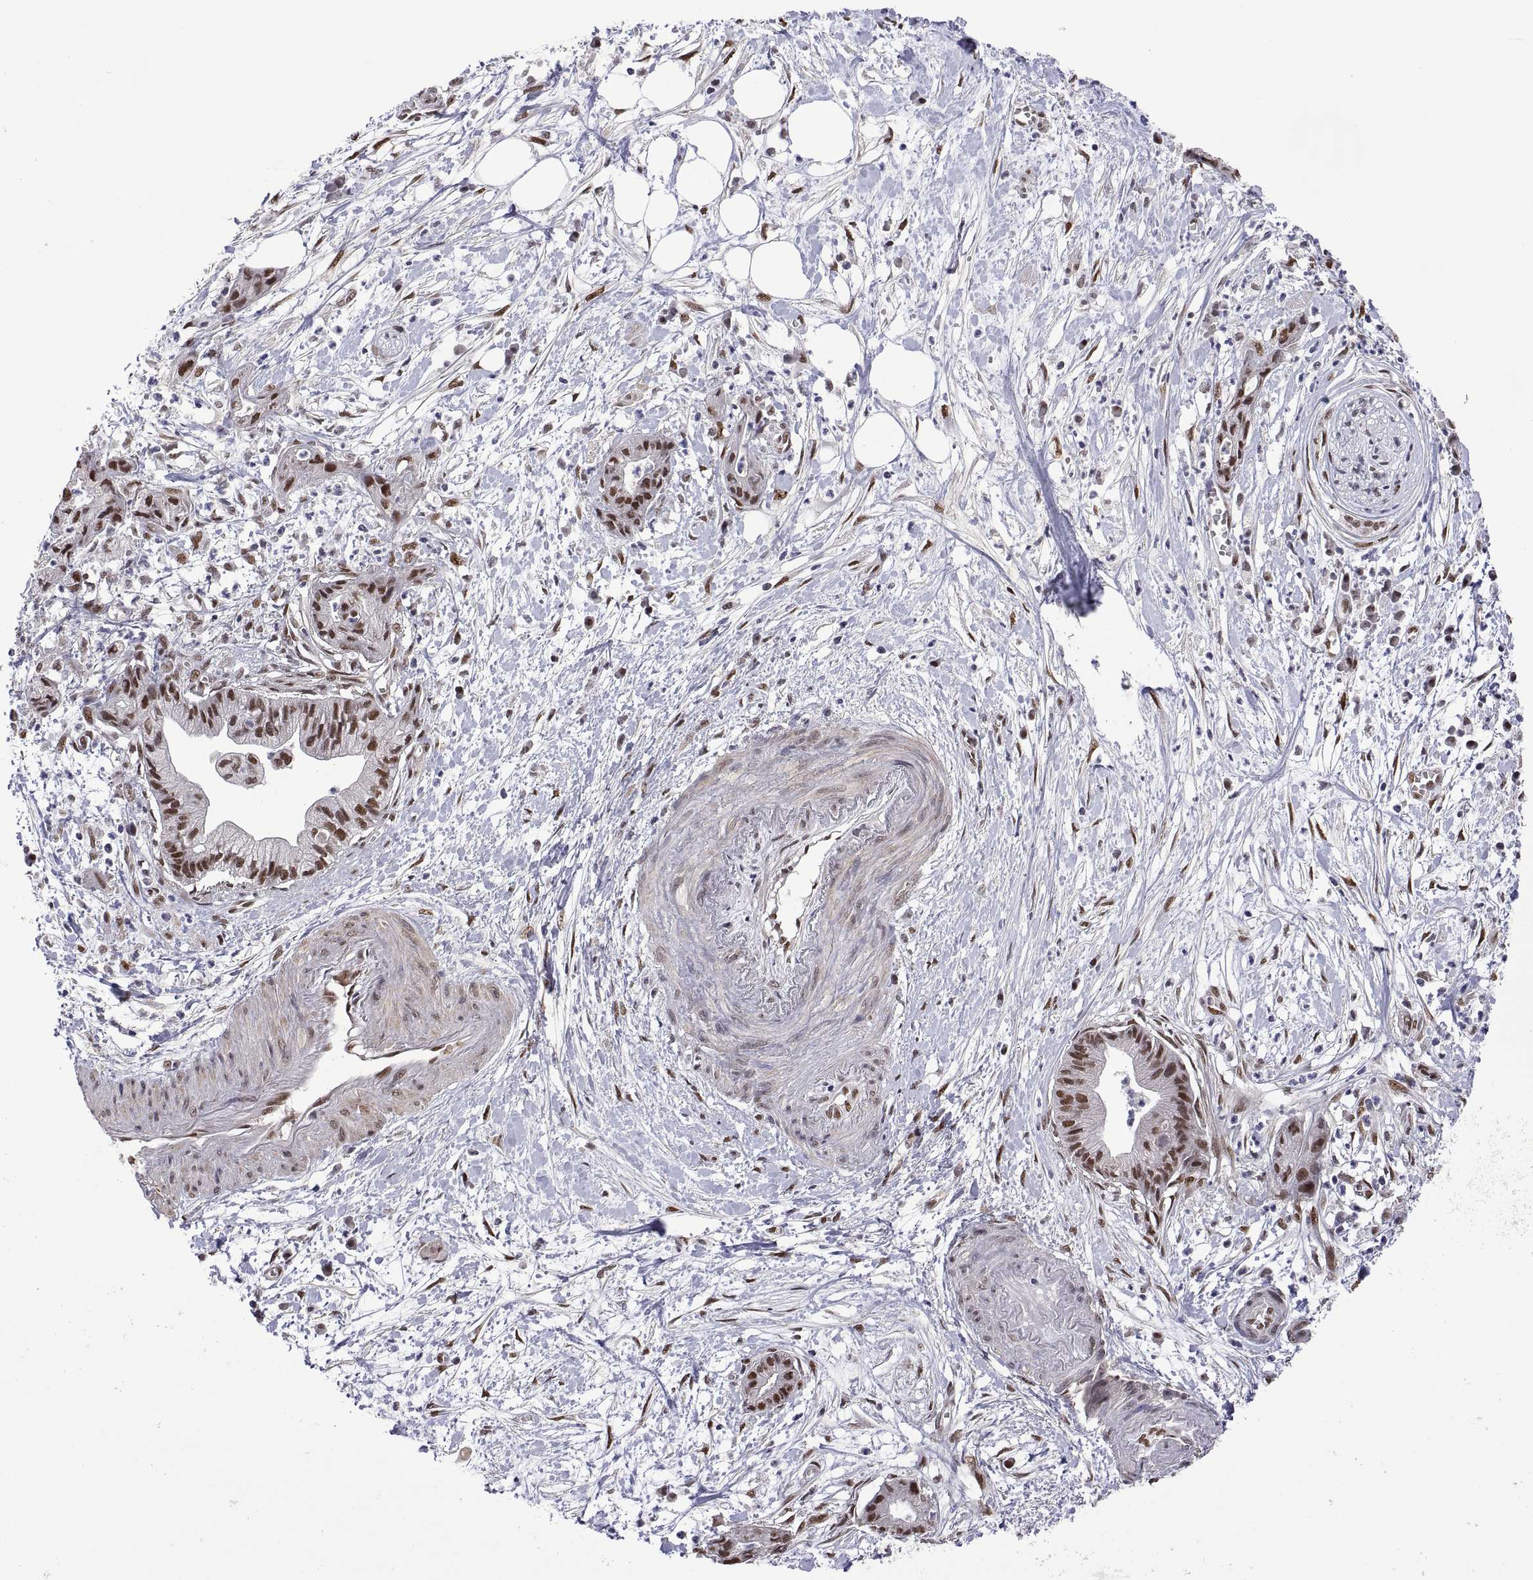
{"staining": {"intensity": "strong", "quantity": "<25%", "location": "nuclear"}, "tissue": "pancreatic cancer", "cell_type": "Tumor cells", "image_type": "cancer", "snomed": [{"axis": "morphology", "description": "Normal tissue, NOS"}, {"axis": "morphology", "description": "Adenocarcinoma, NOS"}, {"axis": "topography", "description": "Lymph node"}, {"axis": "topography", "description": "Pancreas"}], "caption": "Strong nuclear expression is present in about <25% of tumor cells in pancreatic cancer. (Brightfield microscopy of DAB IHC at high magnification).", "gene": "NR4A1", "patient": {"sex": "female", "age": 58}}